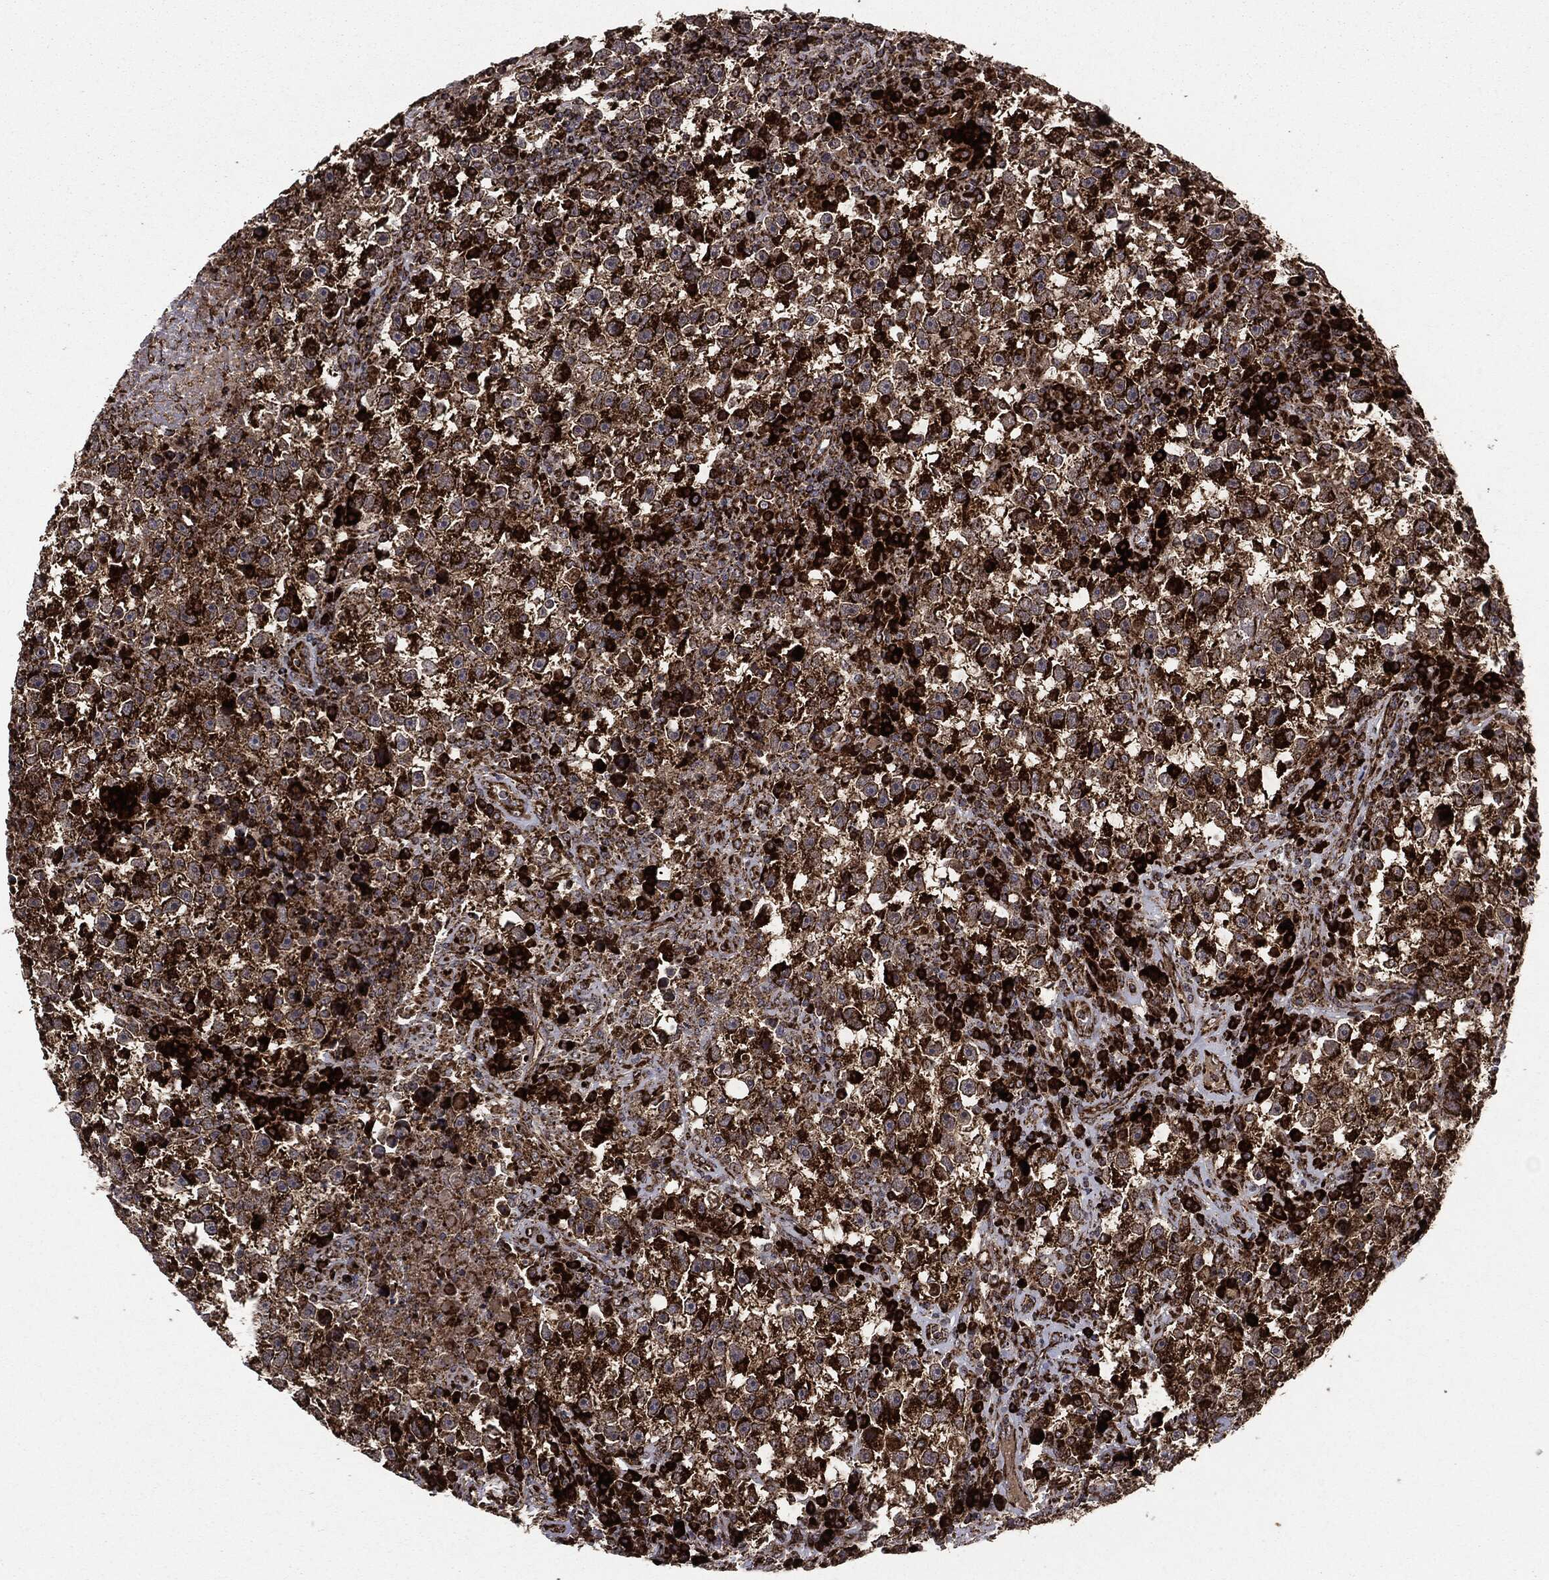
{"staining": {"intensity": "strong", "quantity": ">75%", "location": "cytoplasmic/membranous"}, "tissue": "testis cancer", "cell_type": "Tumor cells", "image_type": "cancer", "snomed": [{"axis": "morphology", "description": "Seminoma, NOS"}, {"axis": "topography", "description": "Testis"}], "caption": "Strong cytoplasmic/membranous protein positivity is identified in approximately >75% of tumor cells in seminoma (testis). (DAB IHC, brown staining for protein, blue staining for nuclei).", "gene": "MAP2K1", "patient": {"sex": "male", "age": 47}}